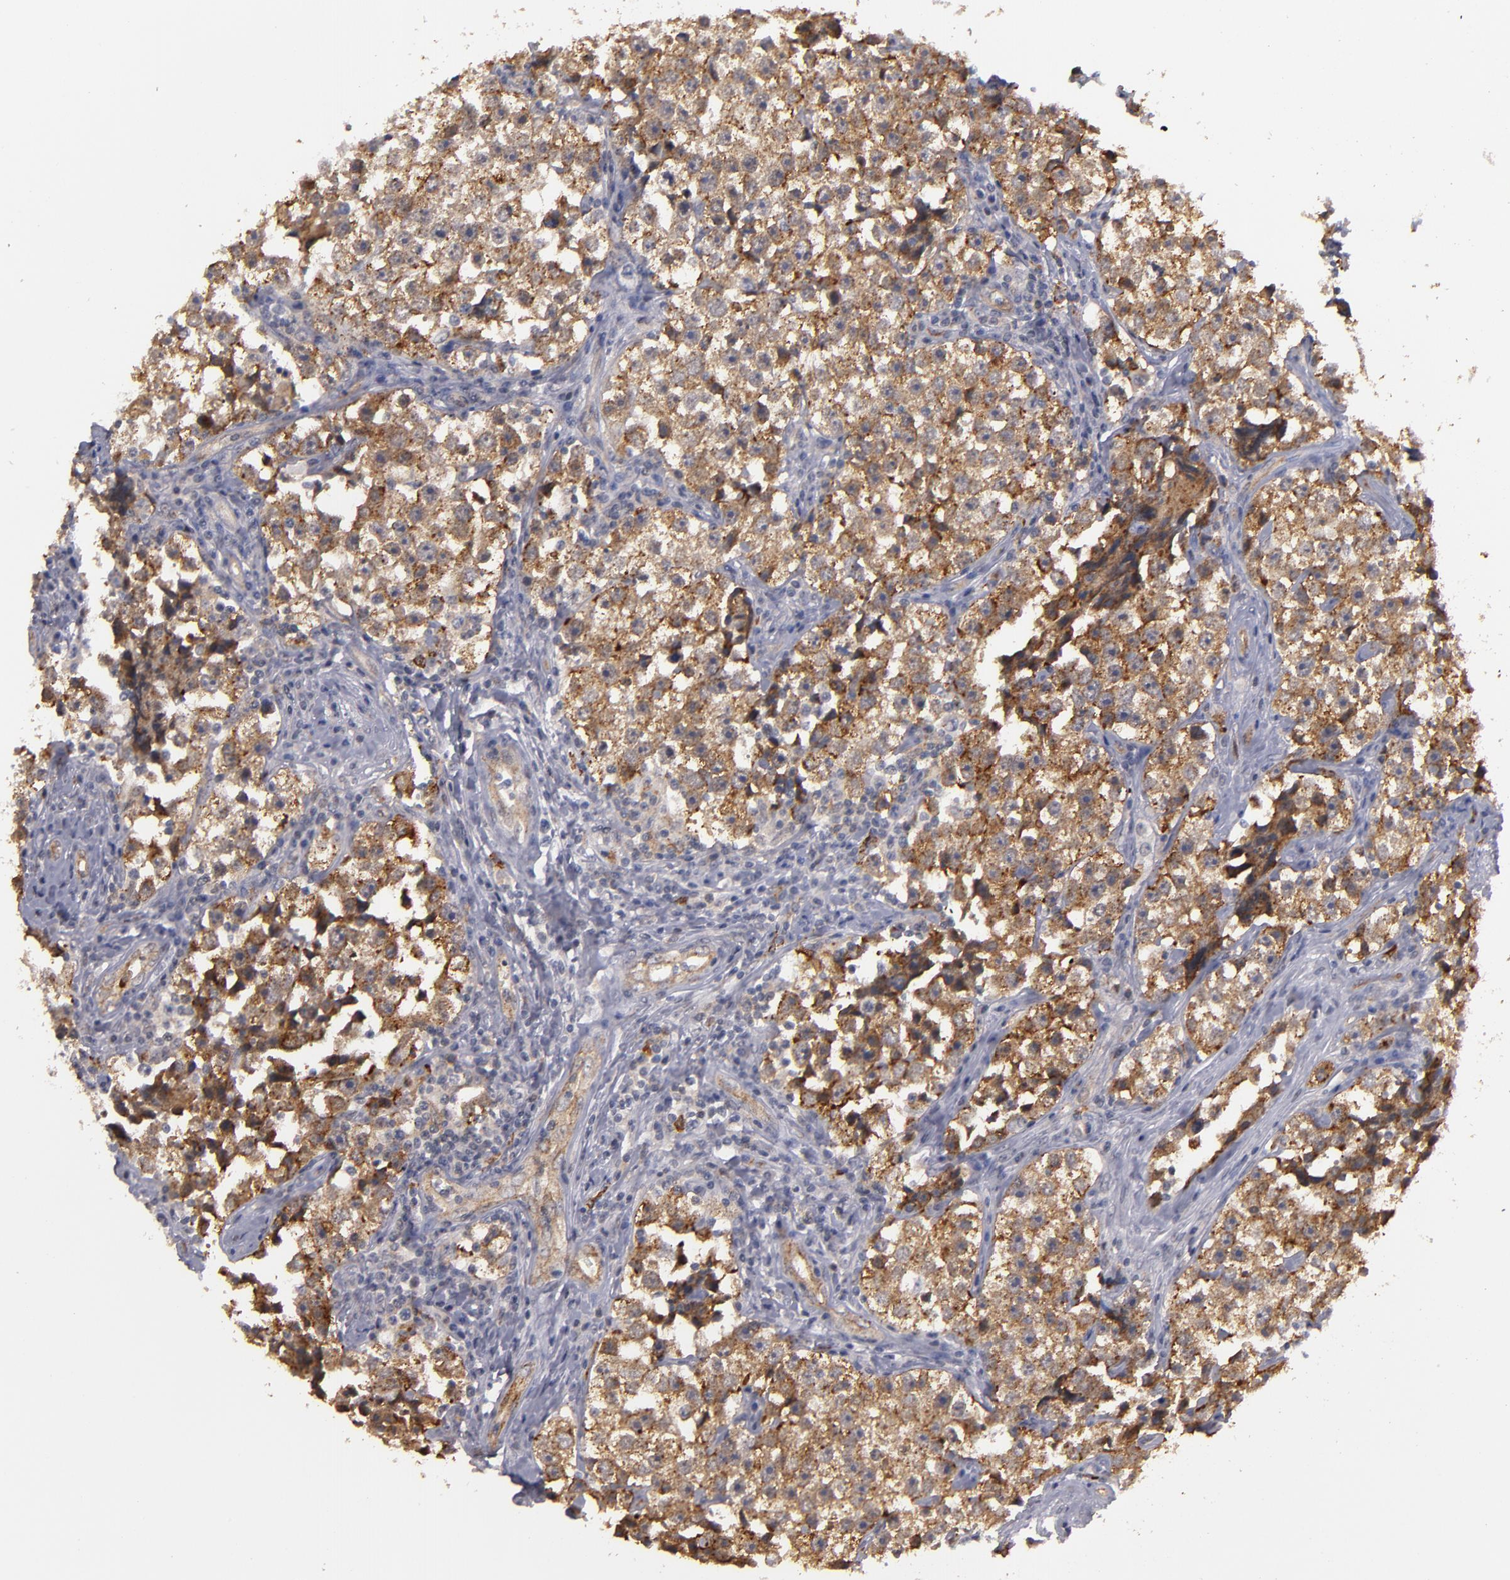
{"staining": {"intensity": "moderate", "quantity": ">75%", "location": "cytoplasmic/membranous"}, "tissue": "testis cancer", "cell_type": "Tumor cells", "image_type": "cancer", "snomed": [{"axis": "morphology", "description": "Seminoma, NOS"}, {"axis": "topography", "description": "Testis"}], "caption": "A medium amount of moderate cytoplasmic/membranous expression is seen in approximately >75% of tumor cells in testis cancer (seminoma) tissue.", "gene": "STX3", "patient": {"sex": "male", "age": 32}}